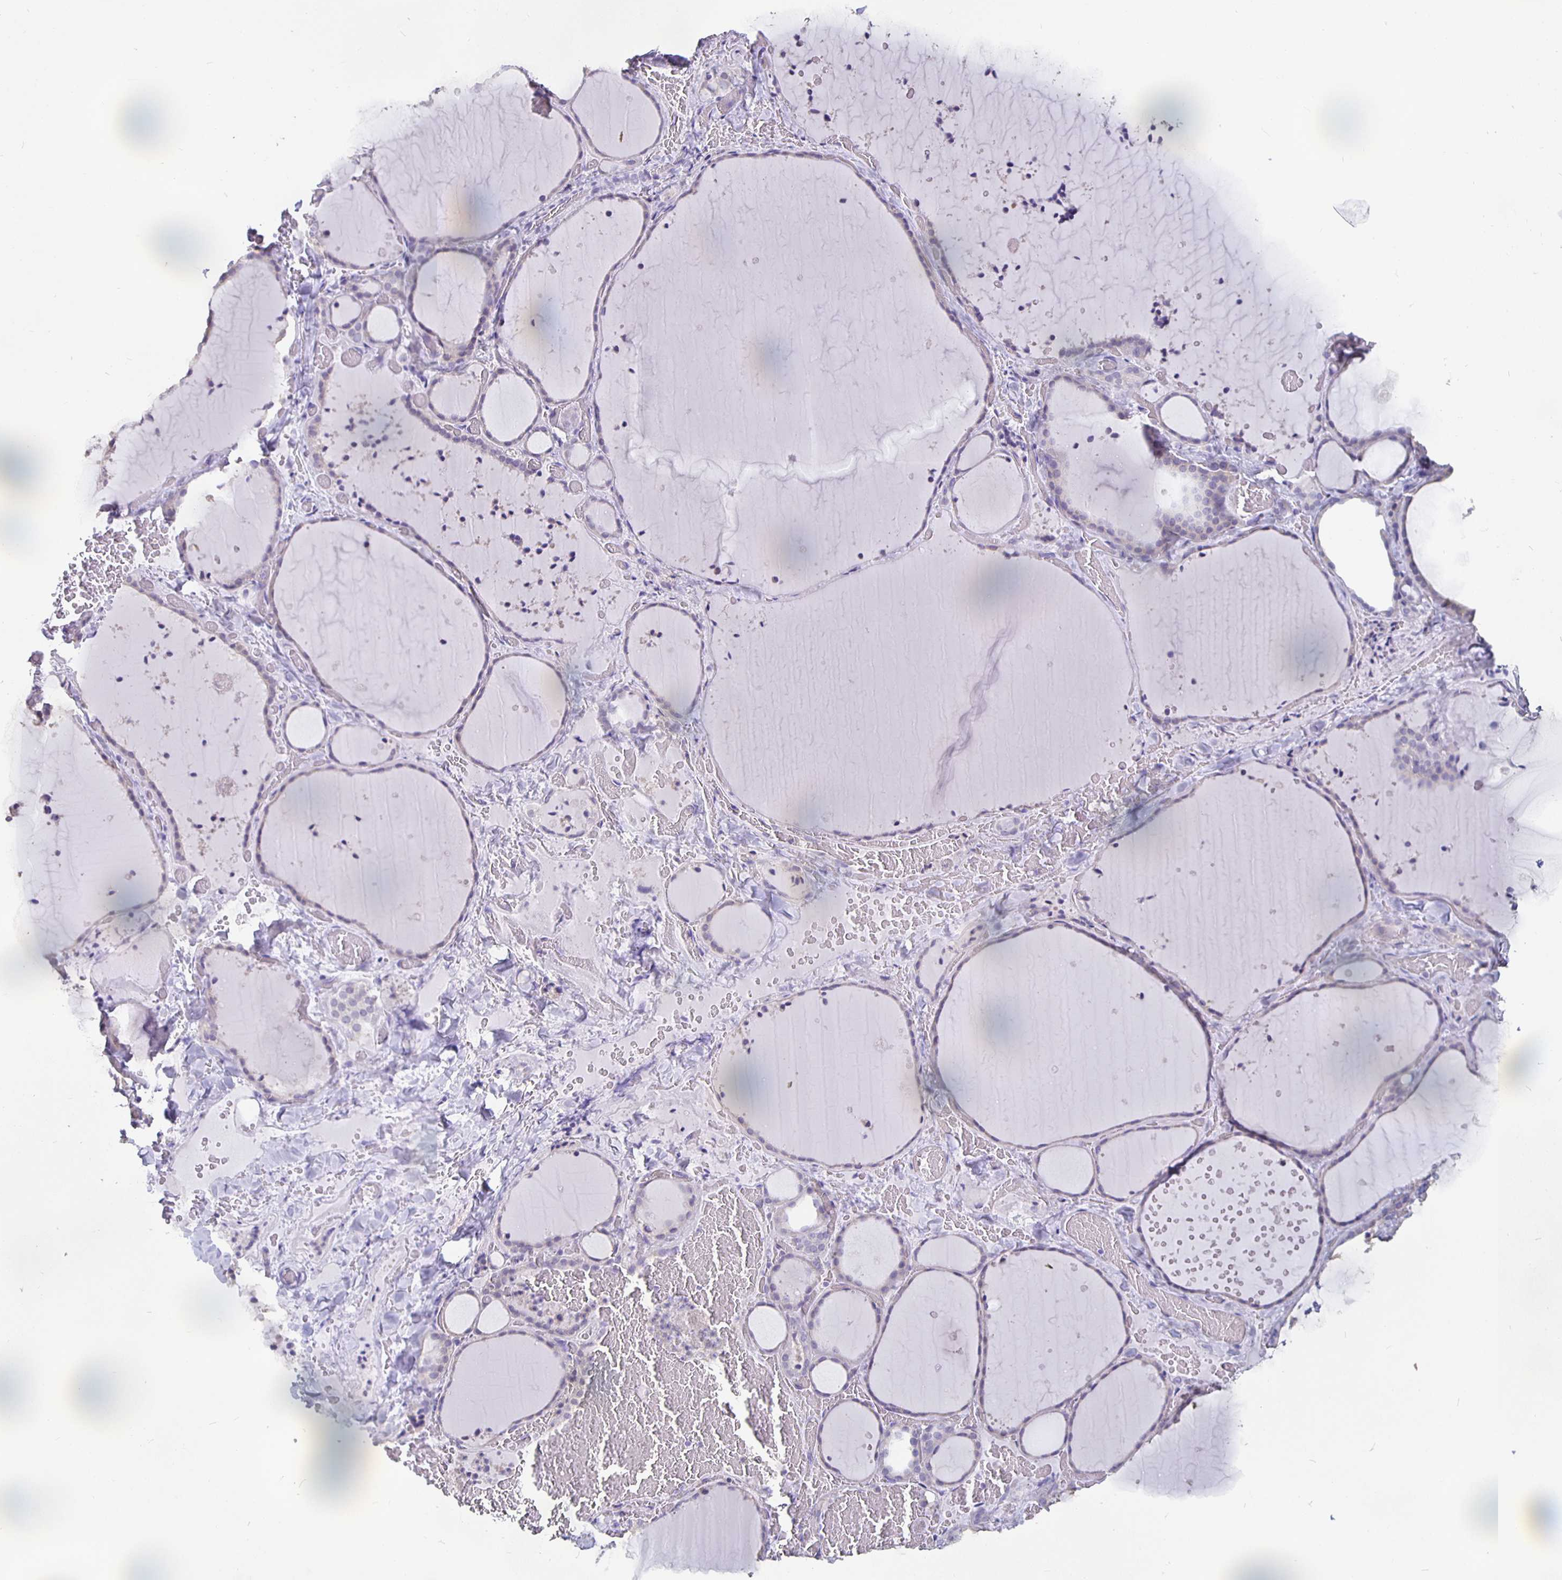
{"staining": {"intensity": "negative", "quantity": "none", "location": "none"}, "tissue": "thyroid gland", "cell_type": "Glandular cells", "image_type": "normal", "snomed": [{"axis": "morphology", "description": "Normal tissue, NOS"}, {"axis": "topography", "description": "Thyroid gland"}], "caption": "IHC of benign human thyroid gland displays no staining in glandular cells. (Stains: DAB (3,3'-diaminobenzidine) immunohistochemistry (IHC) with hematoxylin counter stain, Microscopy: brightfield microscopy at high magnification).", "gene": "GPX4", "patient": {"sex": "female", "age": 36}}